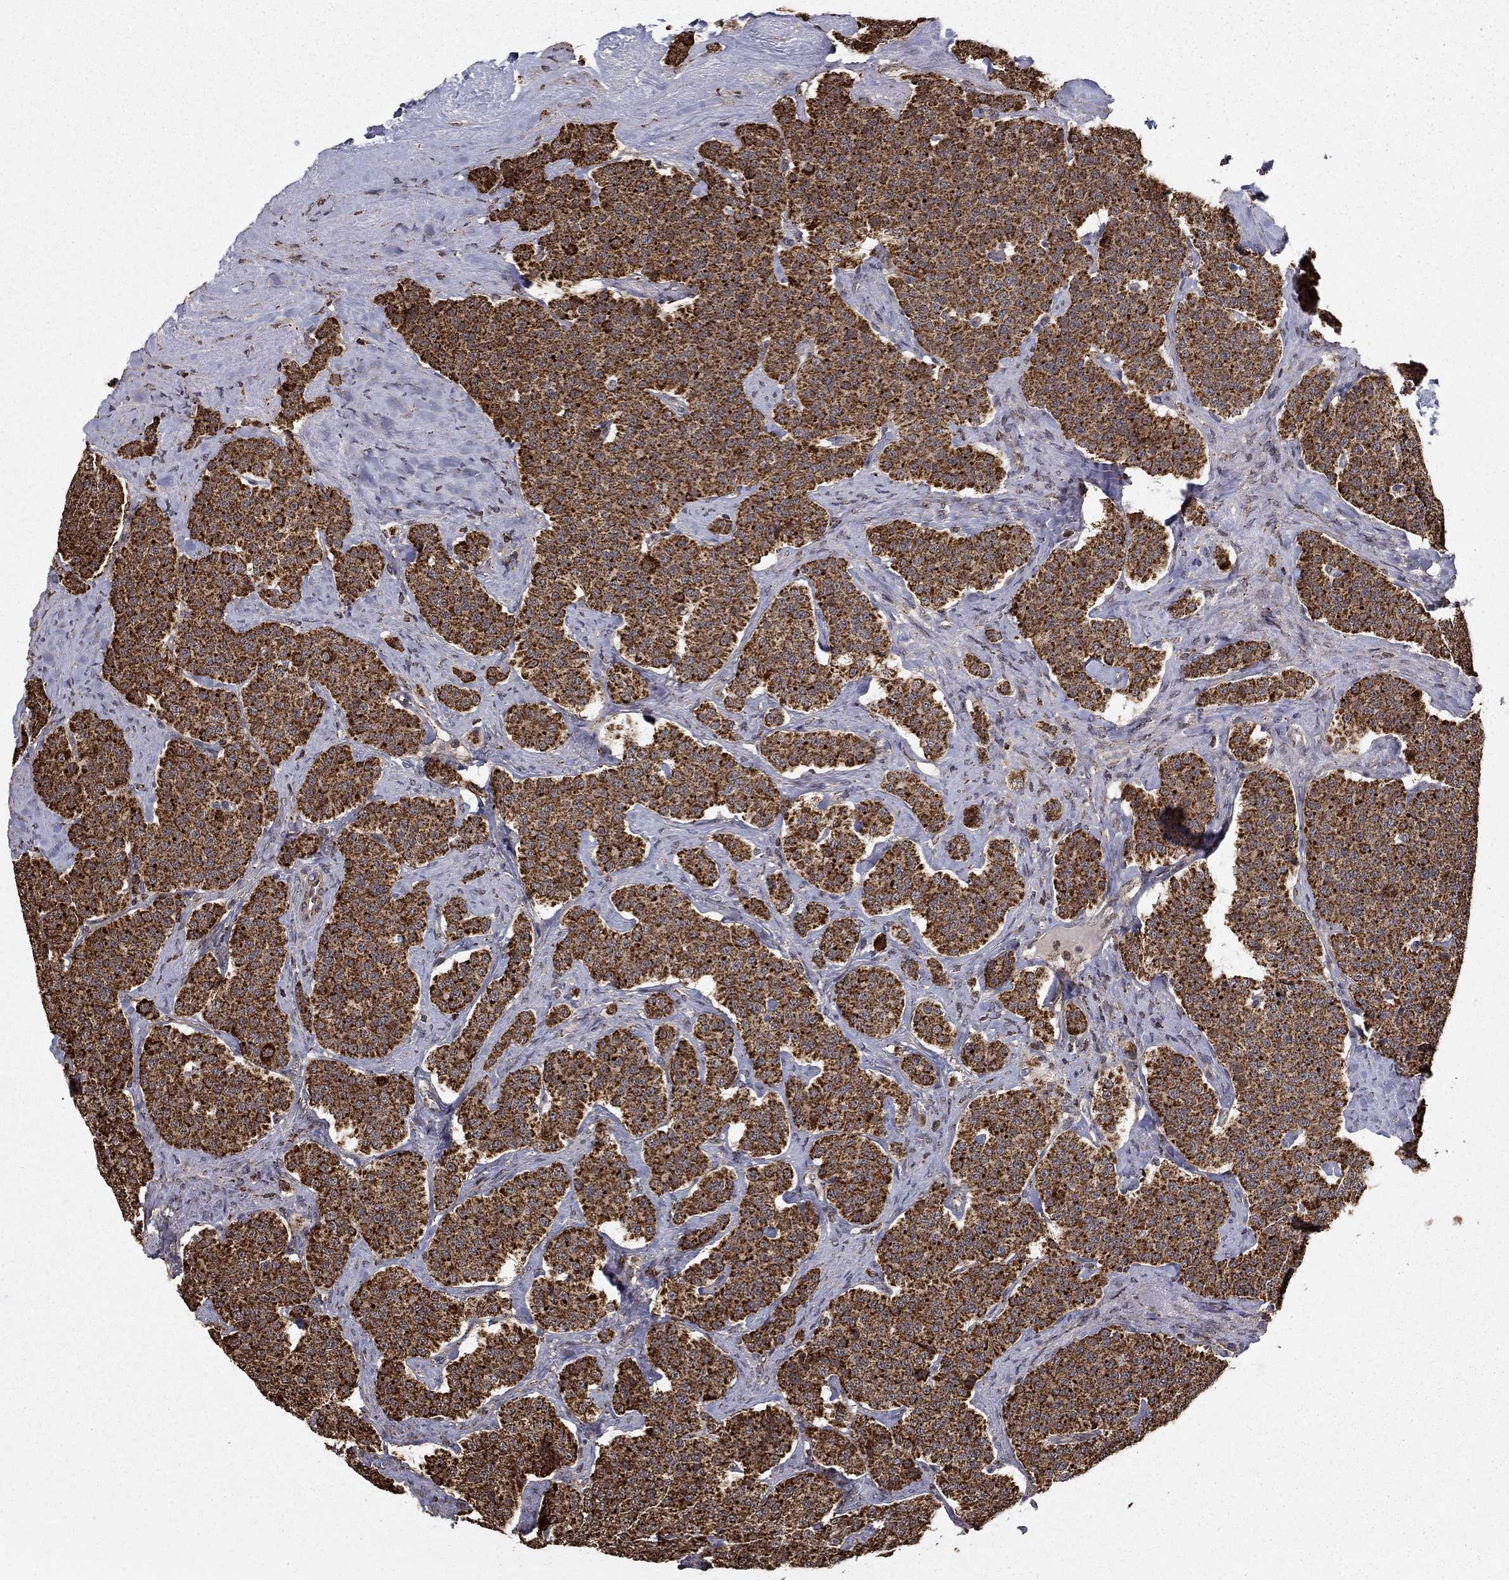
{"staining": {"intensity": "strong", "quantity": ">75%", "location": "cytoplasmic/membranous"}, "tissue": "carcinoid", "cell_type": "Tumor cells", "image_type": "cancer", "snomed": [{"axis": "morphology", "description": "Carcinoid, malignant, NOS"}, {"axis": "topography", "description": "Small intestine"}], "caption": "Brown immunohistochemical staining in human malignant carcinoid displays strong cytoplasmic/membranous staining in about >75% of tumor cells. (IHC, brightfield microscopy, high magnification).", "gene": "ACOT13", "patient": {"sex": "female", "age": 58}}